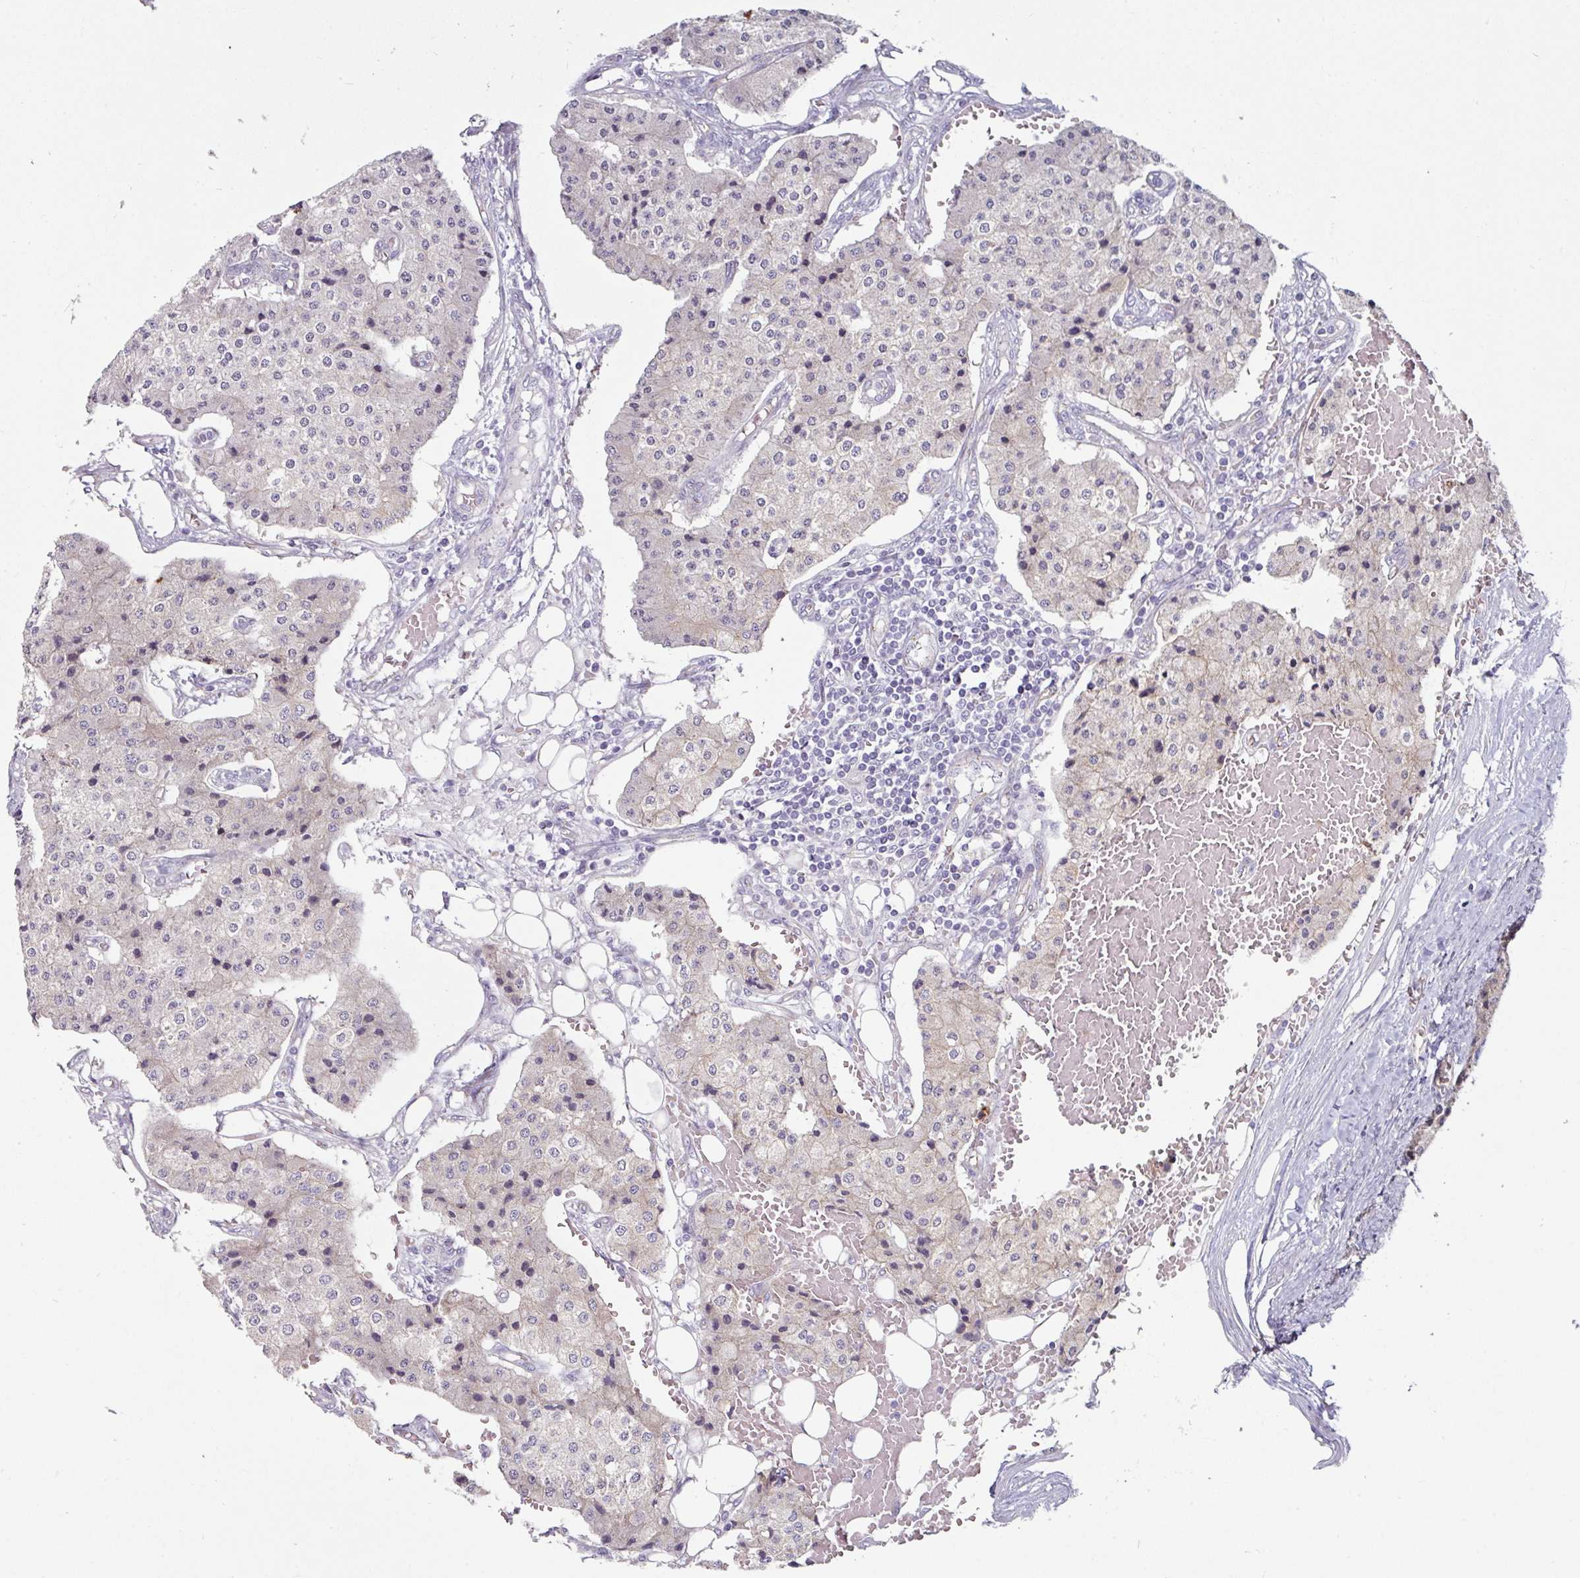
{"staining": {"intensity": "negative", "quantity": "none", "location": "none"}, "tissue": "carcinoid", "cell_type": "Tumor cells", "image_type": "cancer", "snomed": [{"axis": "morphology", "description": "Carcinoid, malignant, NOS"}, {"axis": "topography", "description": "Colon"}], "caption": "High power microscopy image of an immunohistochemistry photomicrograph of malignant carcinoid, revealing no significant expression in tumor cells.", "gene": "JUP", "patient": {"sex": "female", "age": 52}}